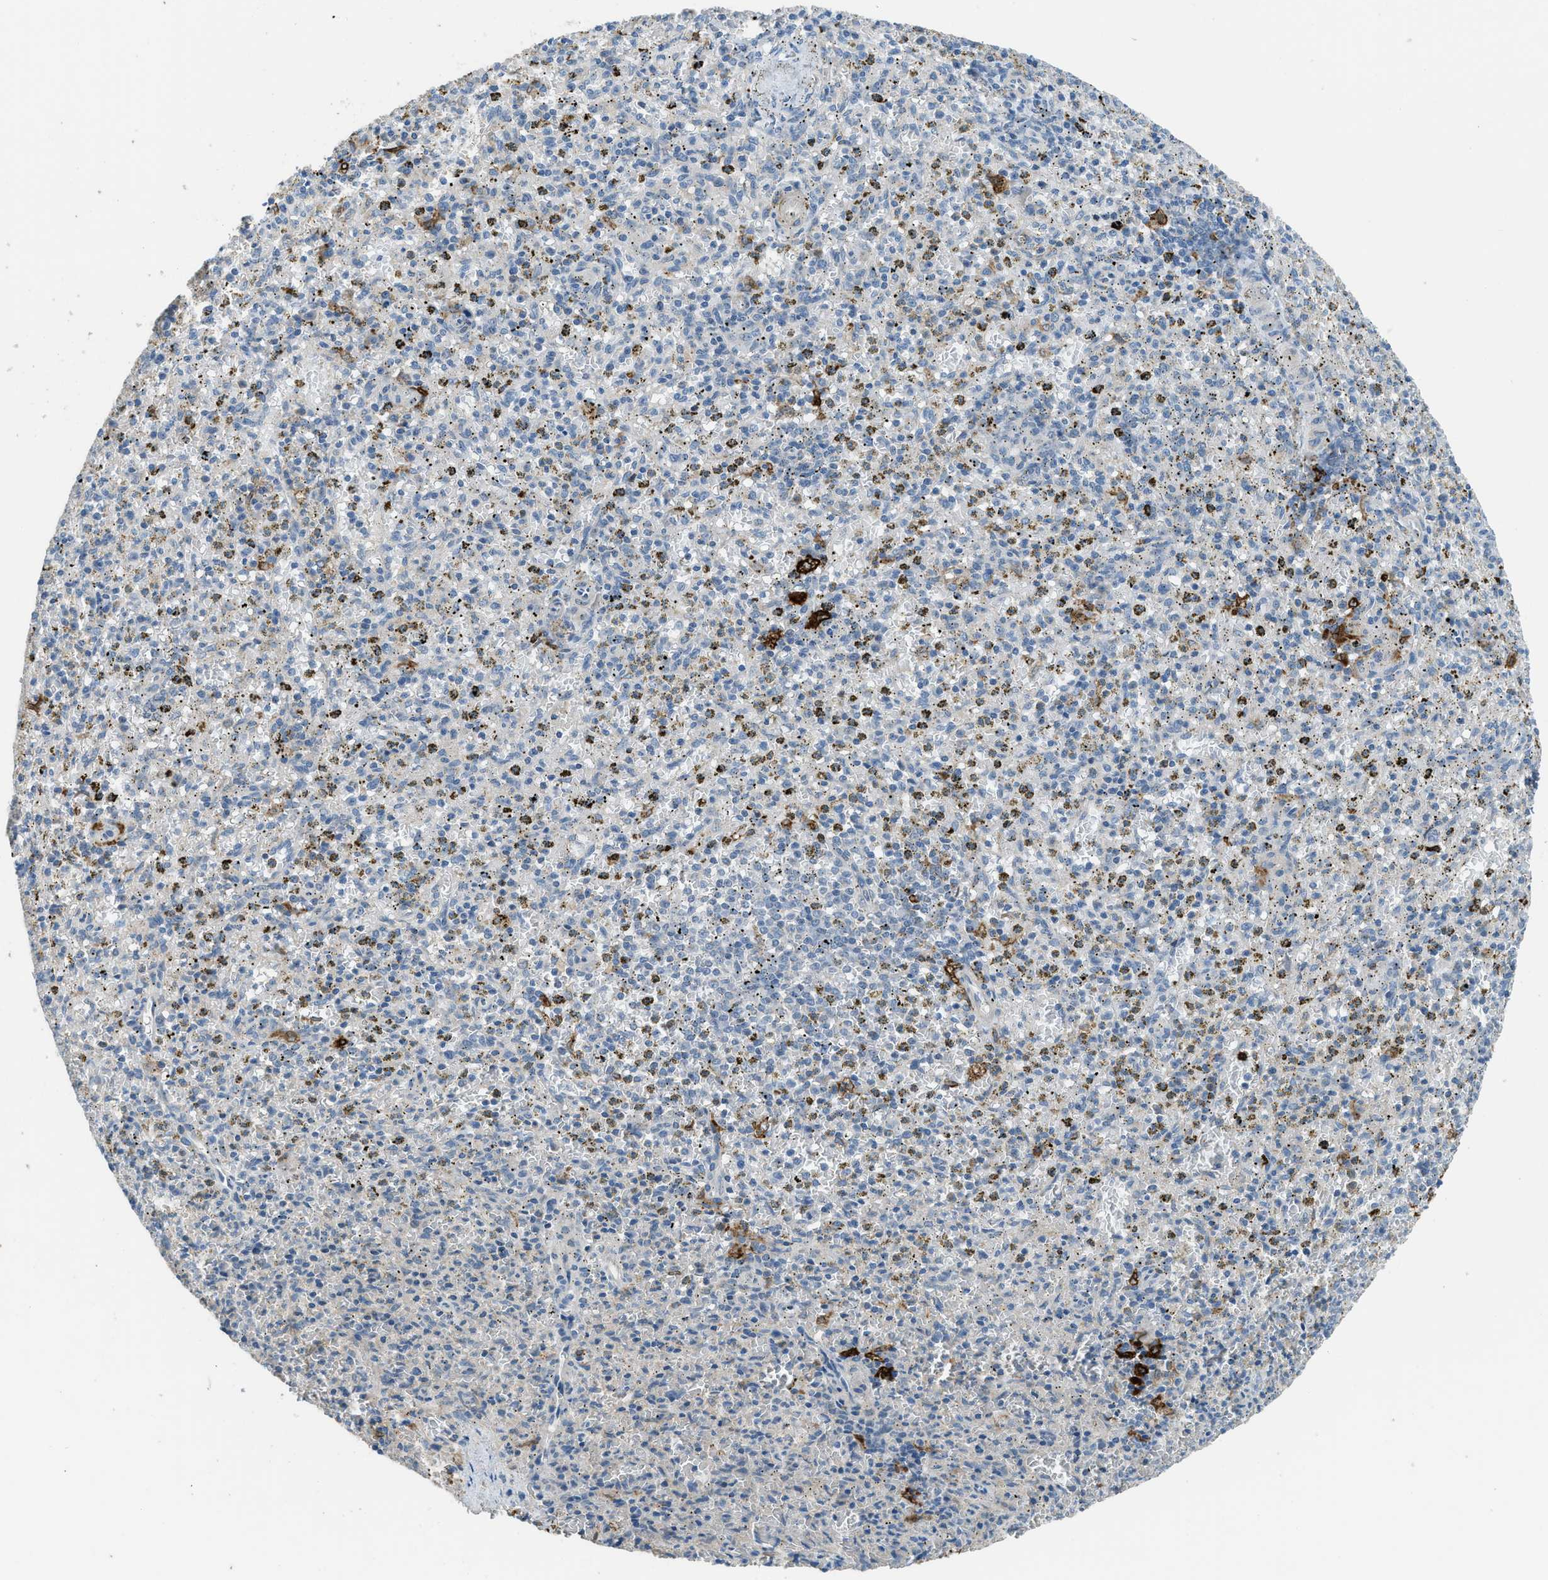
{"staining": {"intensity": "strong", "quantity": "<25%", "location": "cytoplasmic/membranous"}, "tissue": "spleen", "cell_type": "Cells in red pulp", "image_type": "normal", "snomed": [{"axis": "morphology", "description": "Normal tissue, NOS"}, {"axis": "topography", "description": "Spleen"}], "caption": "The photomicrograph reveals staining of unremarkable spleen, revealing strong cytoplasmic/membranous protein positivity (brown color) within cells in red pulp.", "gene": "TIMD4", "patient": {"sex": "male", "age": 72}}